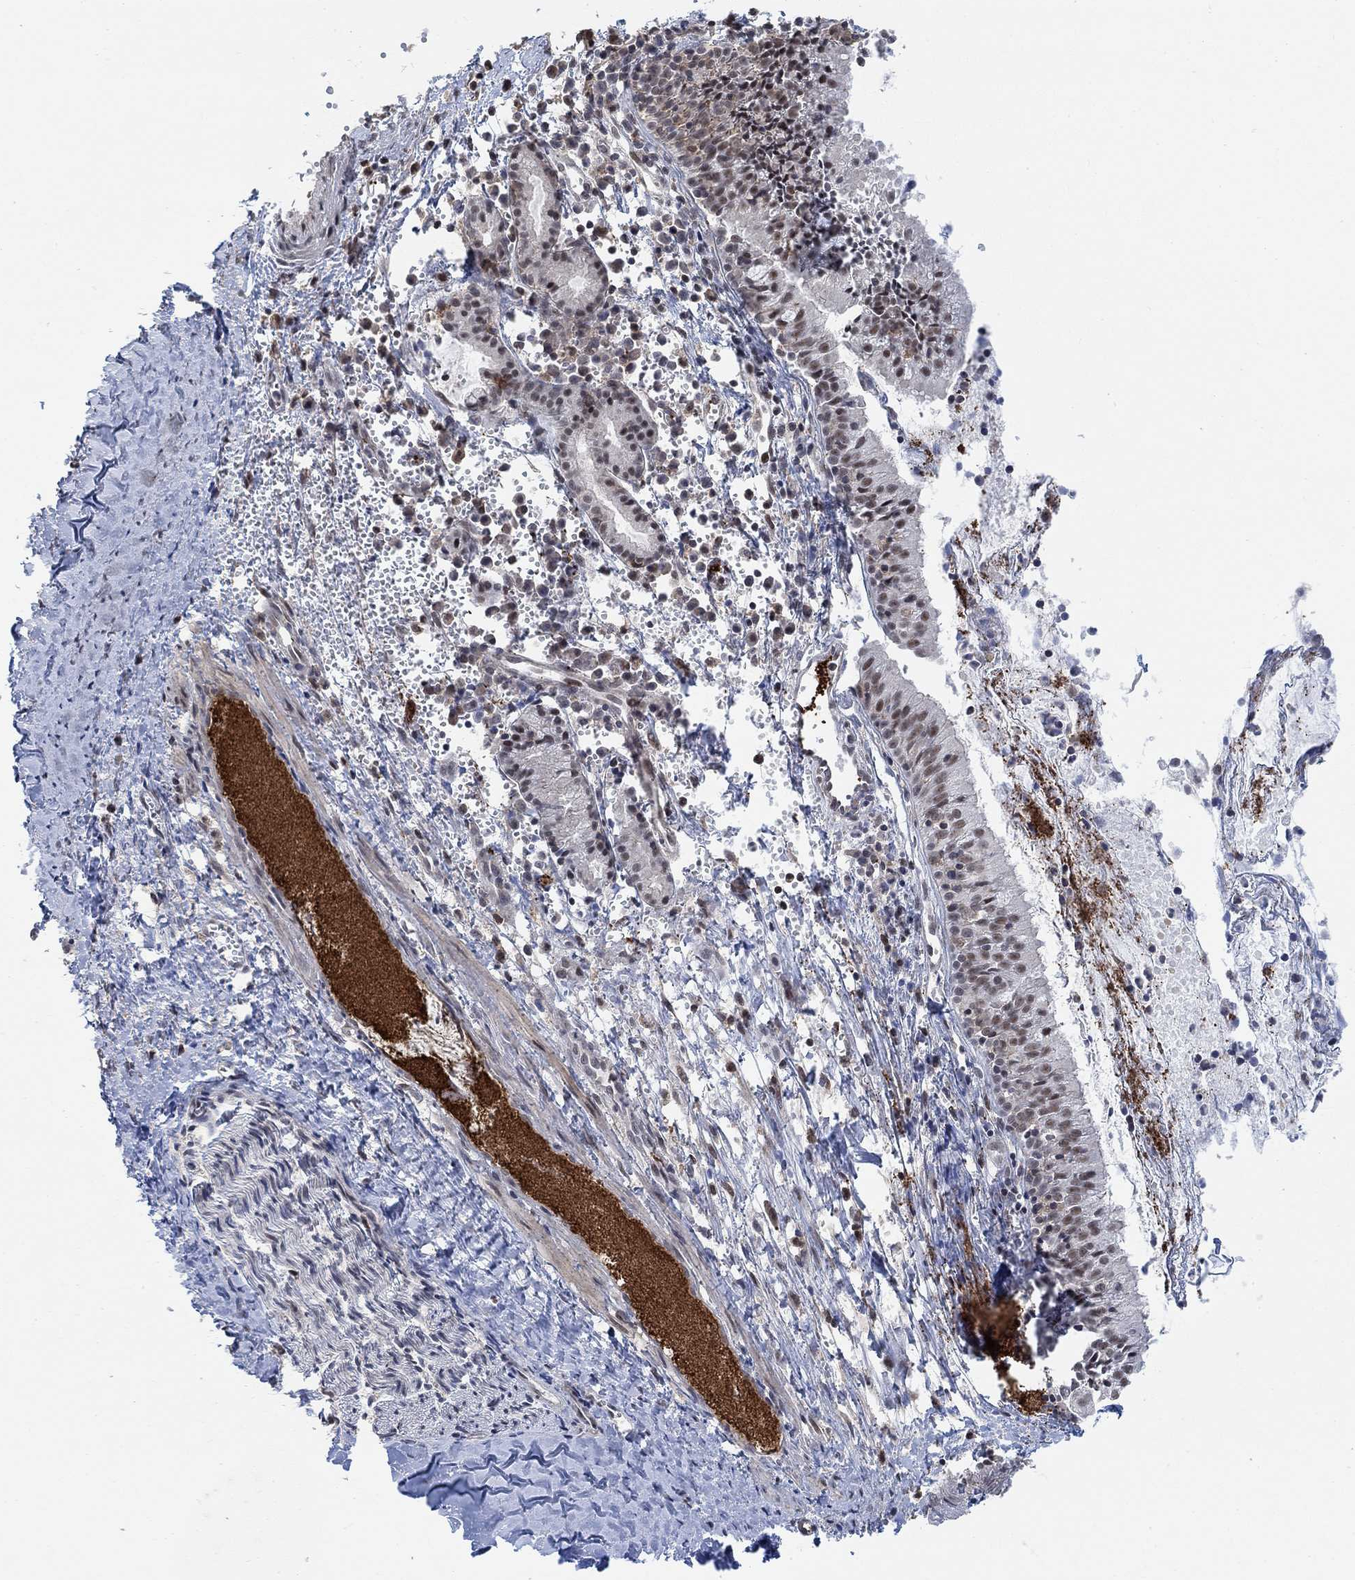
{"staining": {"intensity": "moderate", "quantity": "<25%", "location": "nuclear"}, "tissue": "nasopharynx", "cell_type": "Respiratory epithelial cells", "image_type": "normal", "snomed": [{"axis": "morphology", "description": "Normal tissue, NOS"}, {"axis": "topography", "description": "Nasopharynx"}], "caption": "Protein expression analysis of normal human nasopharynx reveals moderate nuclear positivity in approximately <25% of respiratory epithelial cells.", "gene": "PWWP2B", "patient": {"sex": "male", "age": 9}}